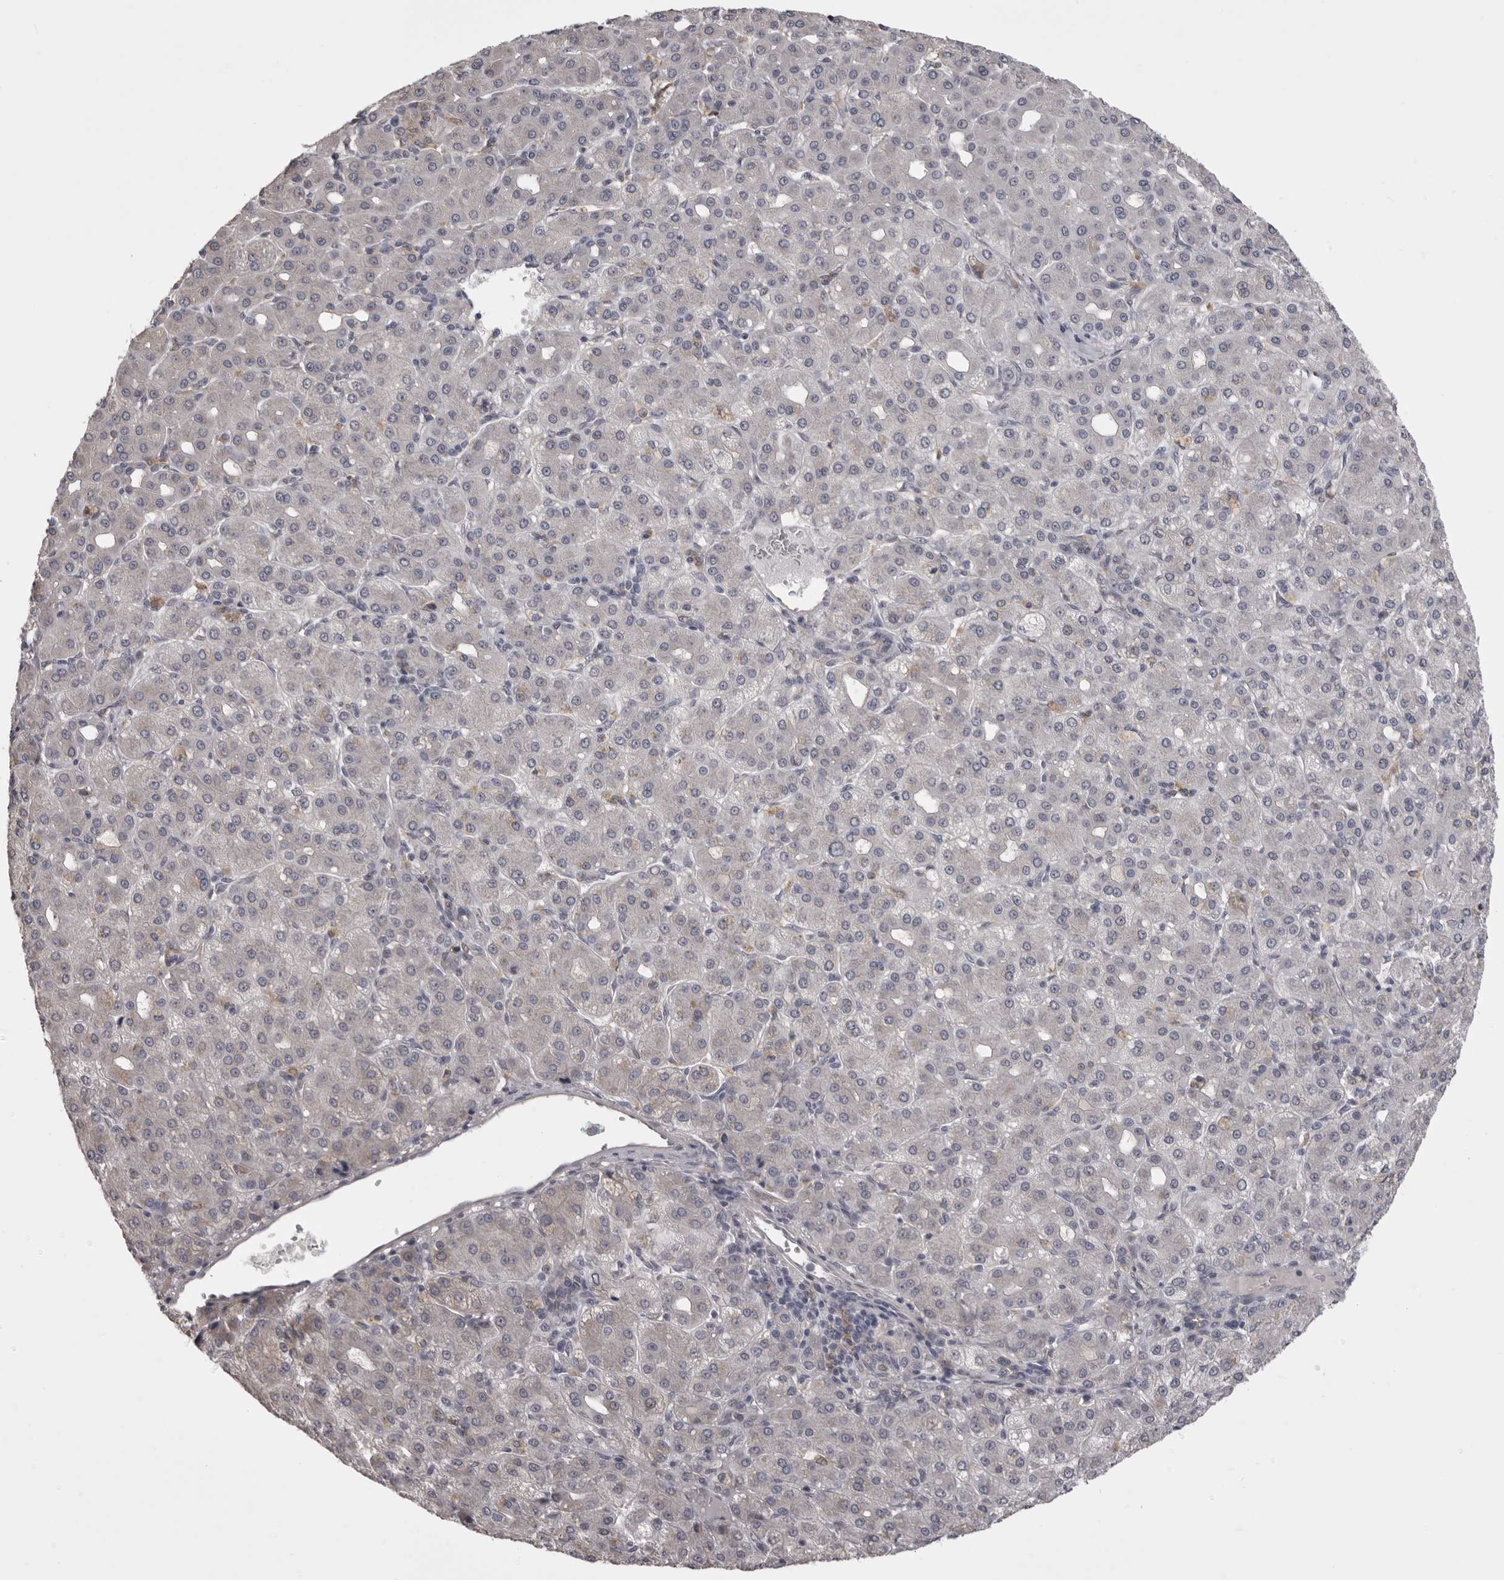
{"staining": {"intensity": "negative", "quantity": "none", "location": "none"}, "tissue": "liver cancer", "cell_type": "Tumor cells", "image_type": "cancer", "snomed": [{"axis": "morphology", "description": "Carcinoma, Hepatocellular, NOS"}, {"axis": "topography", "description": "Liver"}], "caption": "This is a histopathology image of IHC staining of liver hepatocellular carcinoma, which shows no expression in tumor cells. (Immunohistochemistry, brightfield microscopy, high magnification).", "gene": "NCEH1", "patient": {"sex": "male", "age": 65}}